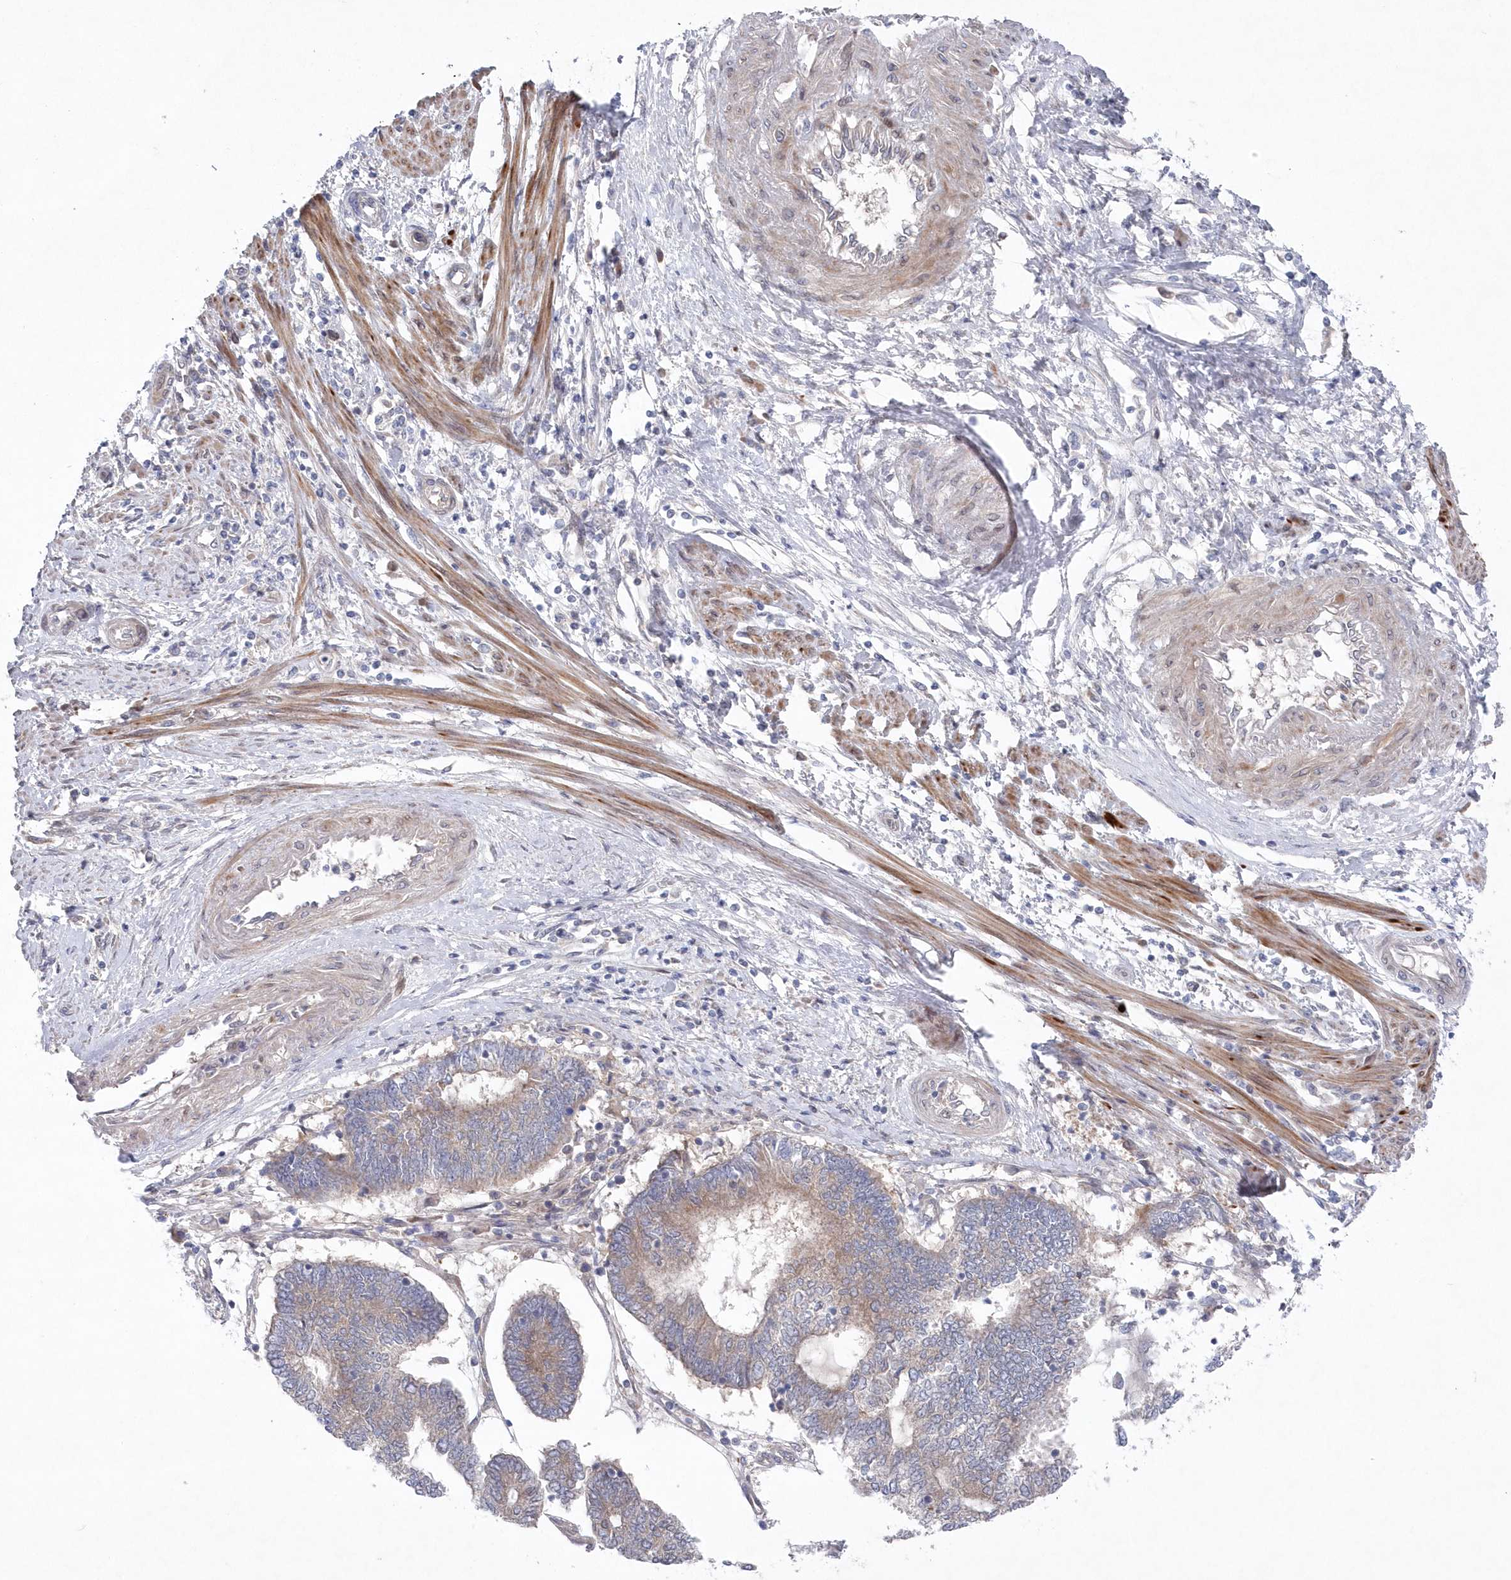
{"staining": {"intensity": "moderate", "quantity": "<25%", "location": "cytoplasmic/membranous"}, "tissue": "endometrial cancer", "cell_type": "Tumor cells", "image_type": "cancer", "snomed": [{"axis": "morphology", "description": "Adenocarcinoma, NOS"}, {"axis": "topography", "description": "Uterus"}, {"axis": "topography", "description": "Endometrium"}], "caption": "Endometrial cancer (adenocarcinoma) stained with a brown dye demonstrates moderate cytoplasmic/membranous positive staining in about <25% of tumor cells.", "gene": "KIAA1586", "patient": {"sex": "female", "age": 70}}